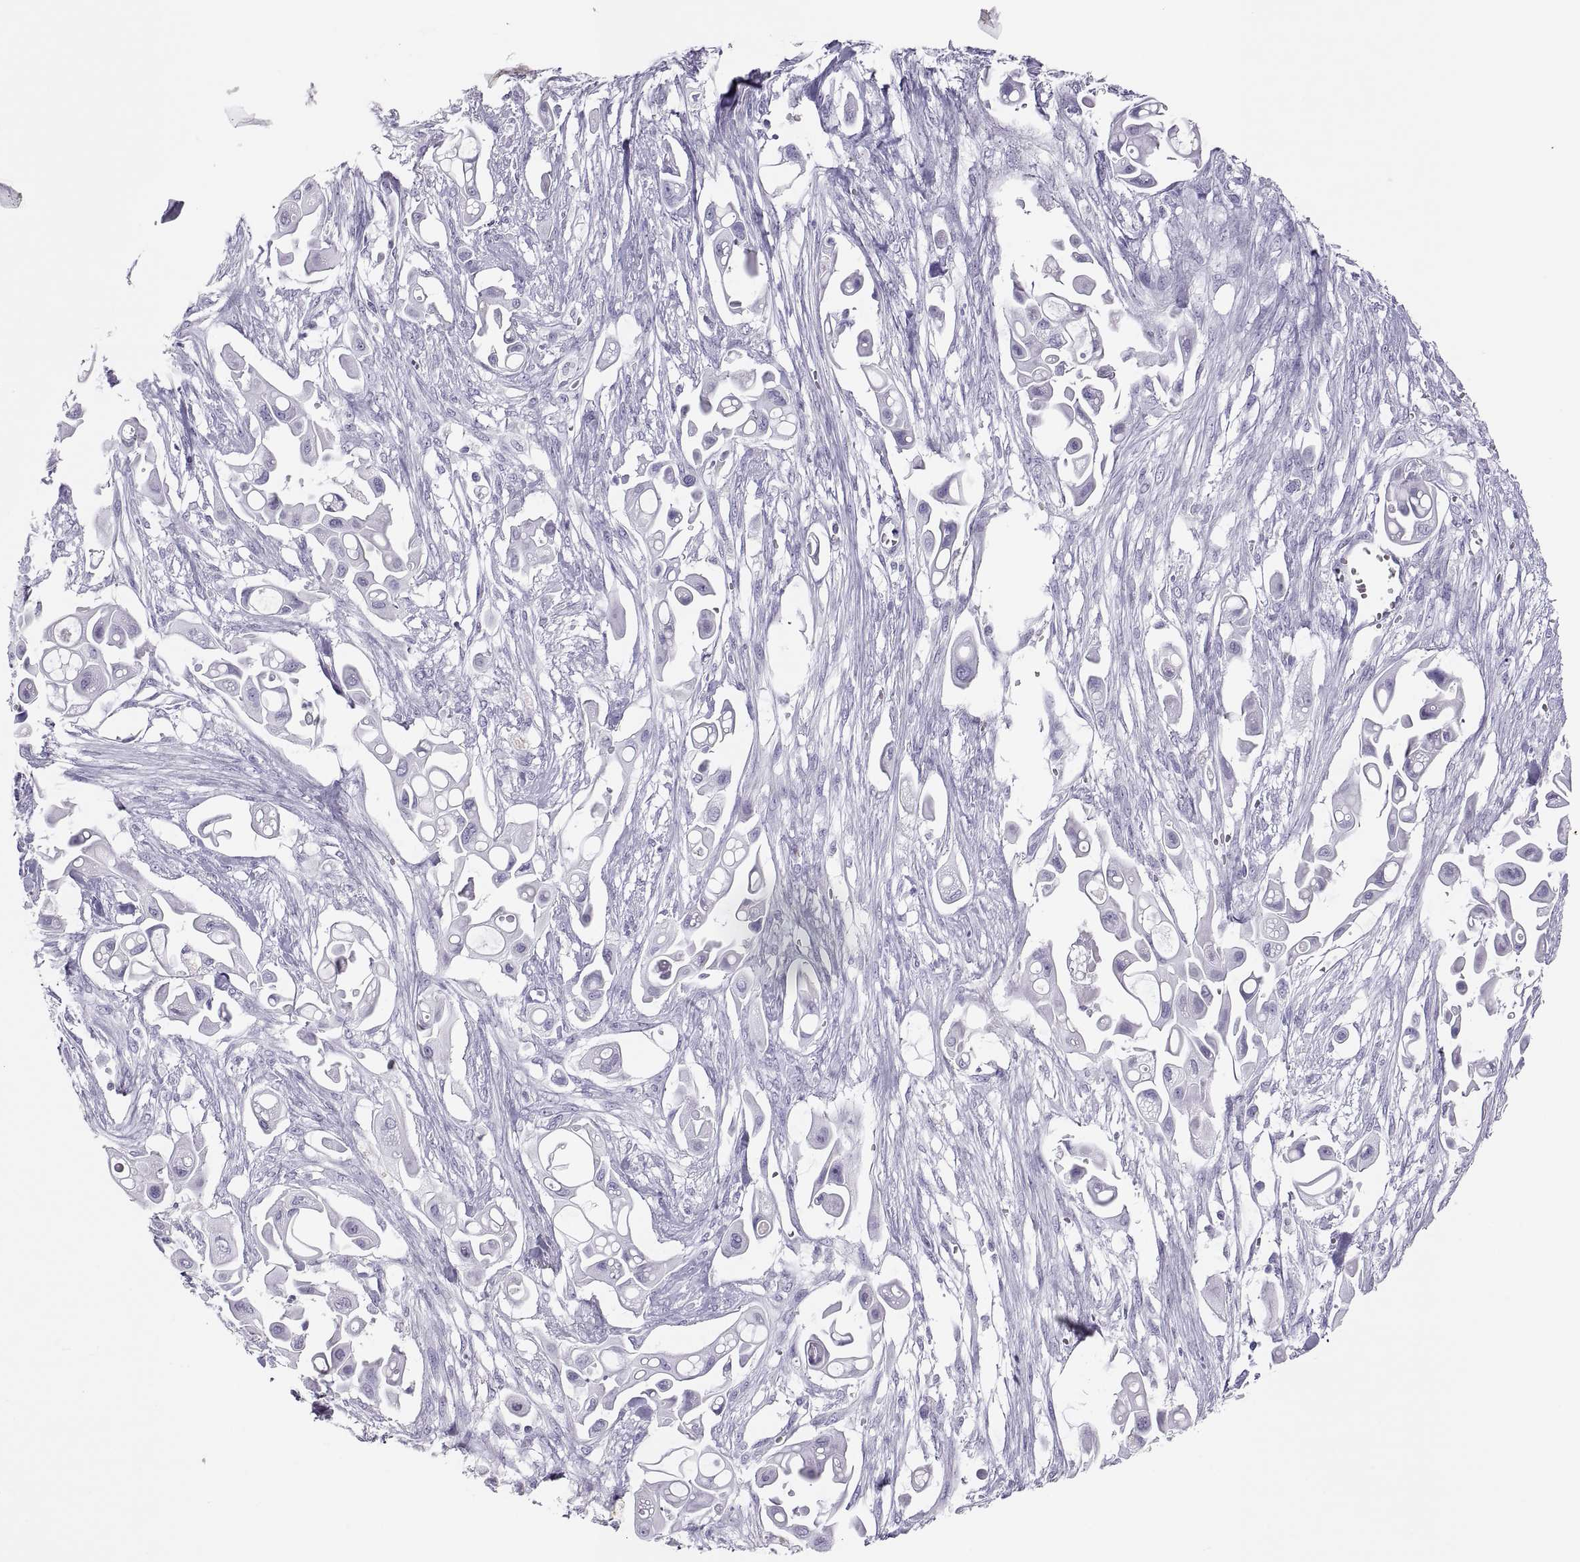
{"staining": {"intensity": "negative", "quantity": "none", "location": "none"}, "tissue": "pancreatic cancer", "cell_type": "Tumor cells", "image_type": "cancer", "snomed": [{"axis": "morphology", "description": "Adenocarcinoma, NOS"}, {"axis": "topography", "description": "Pancreas"}], "caption": "Pancreatic adenocarcinoma was stained to show a protein in brown. There is no significant positivity in tumor cells.", "gene": "SEMG1", "patient": {"sex": "male", "age": 50}}